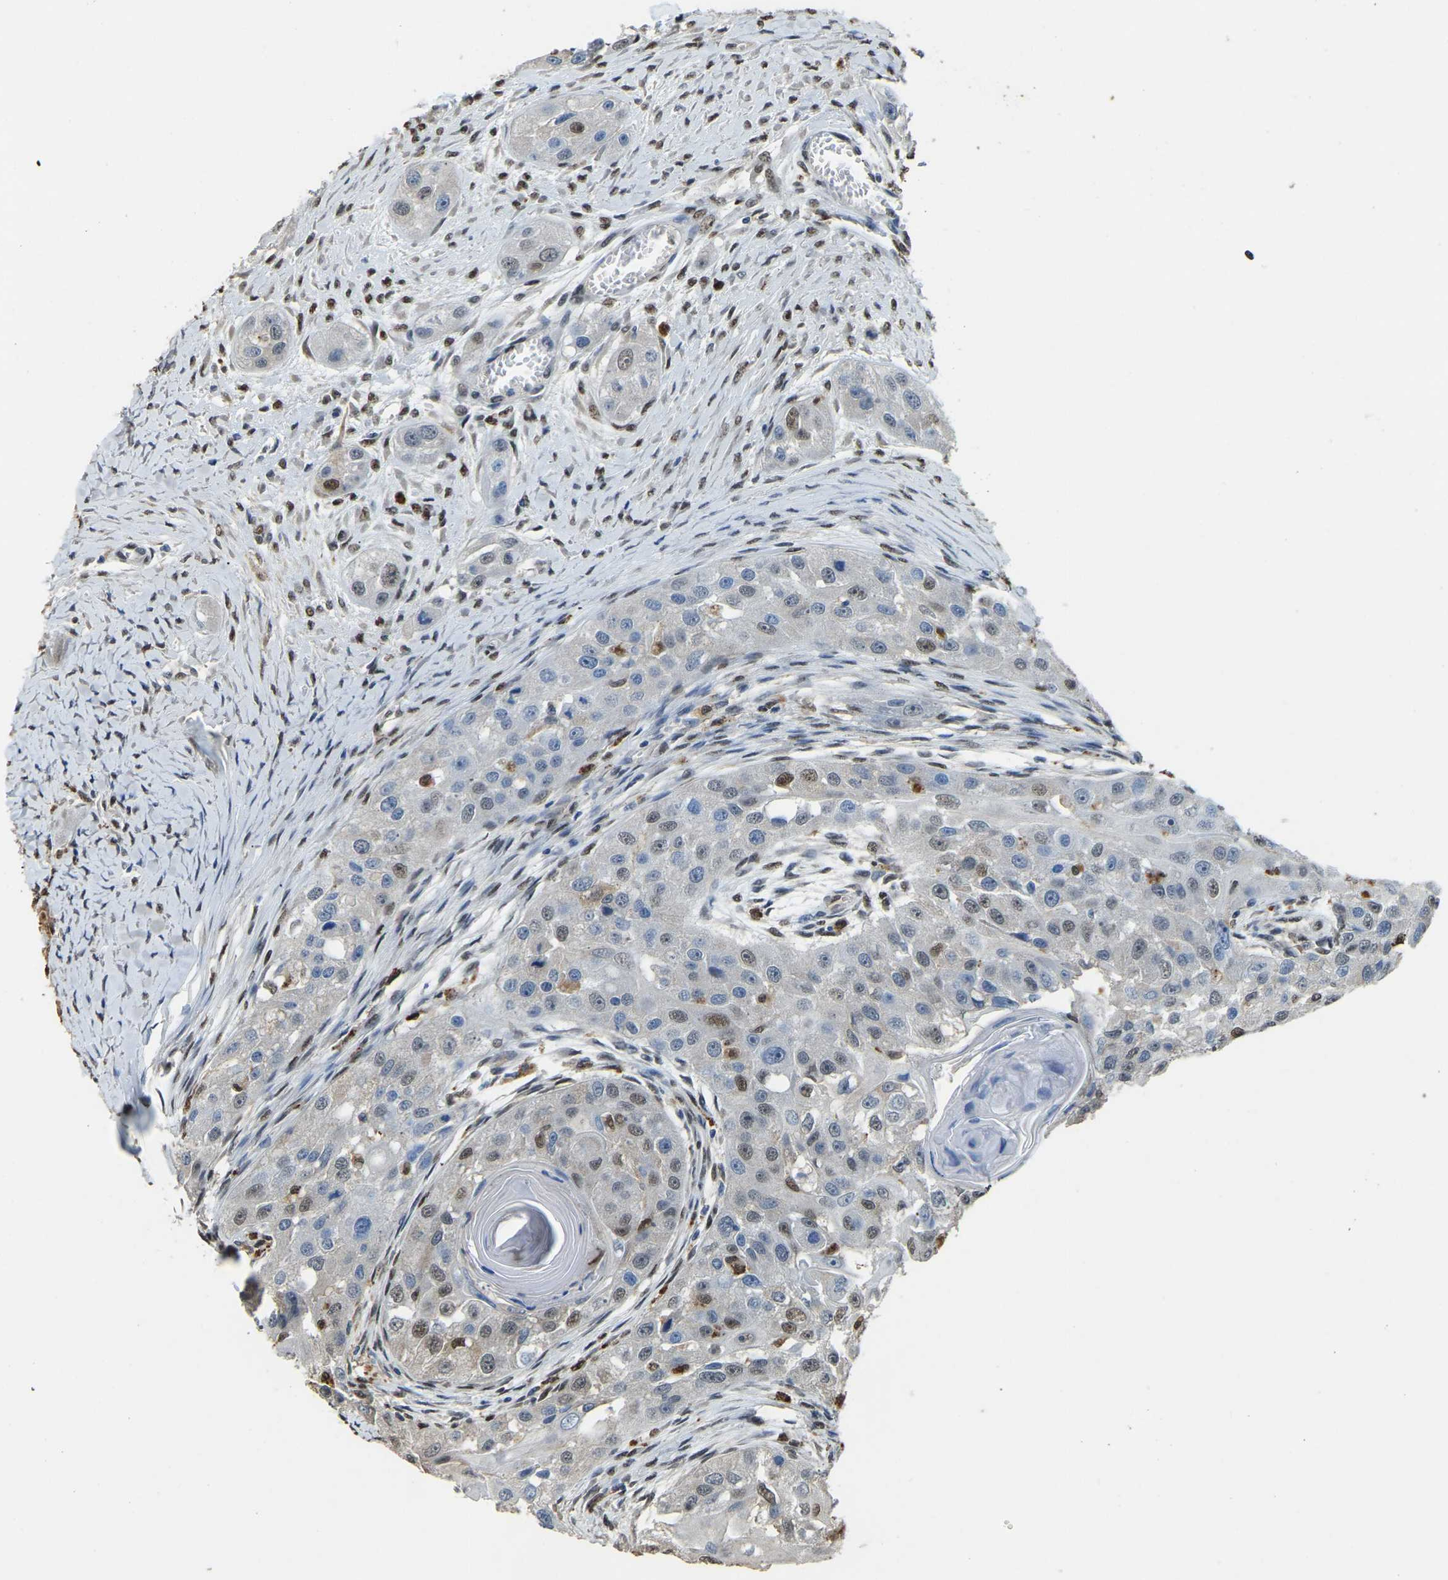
{"staining": {"intensity": "strong", "quantity": "25%-75%", "location": "nuclear"}, "tissue": "head and neck cancer", "cell_type": "Tumor cells", "image_type": "cancer", "snomed": [{"axis": "morphology", "description": "Normal tissue, NOS"}, {"axis": "morphology", "description": "Squamous cell carcinoma, NOS"}, {"axis": "topography", "description": "Skeletal muscle"}, {"axis": "topography", "description": "Head-Neck"}], "caption": "Squamous cell carcinoma (head and neck) was stained to show a protein in brown. There is high levels of strong nuclear staining in about 25%-75% of tumor cells. Nuclei are stained in blue.", "gene": "NANS", "patient": {"sex": "male", "age": 51}}